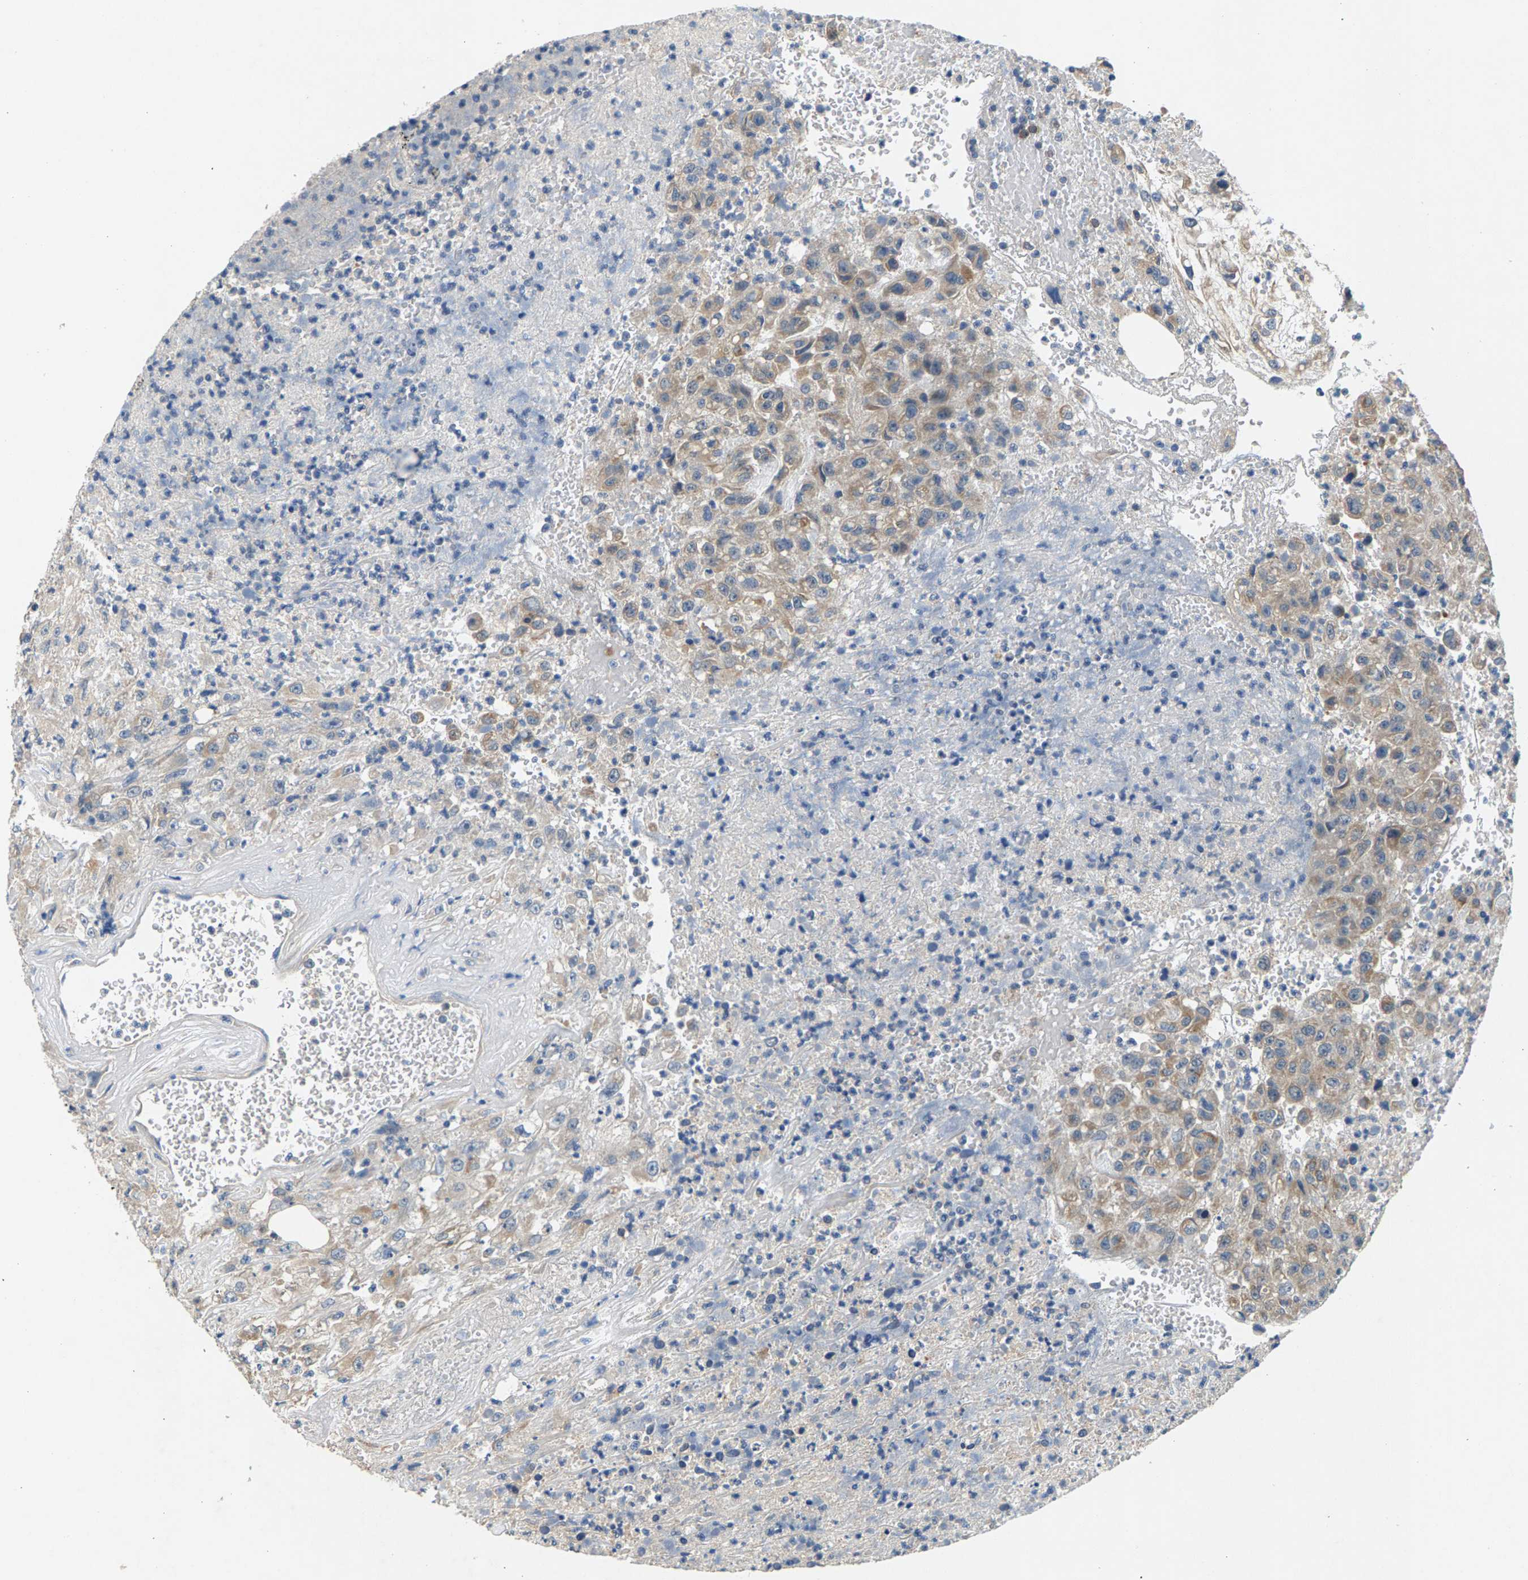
{"staining": {"intensity": "moderate", "quantity": ">75%", "location": "cytoplasmic/membranous"}, "tissue": "urothelial cancer", "cell_type": "Tumor cells", "image_type": "cancer", "snomed": [{"axis": "morphology", "description": "Urothelial carcinoma, High grade"}, {"axis": "topography", "description": "Urinary bladder"}], "caption": "Immunohistochemical staining of human high-grade urothelial carcinoma reveals medium levels of moderate cytoplasmic/membranous protein positivity in approximately >75% of tumor cells.", "gene": "NT5C", "patient": {"sex": "male", "age": 46}}